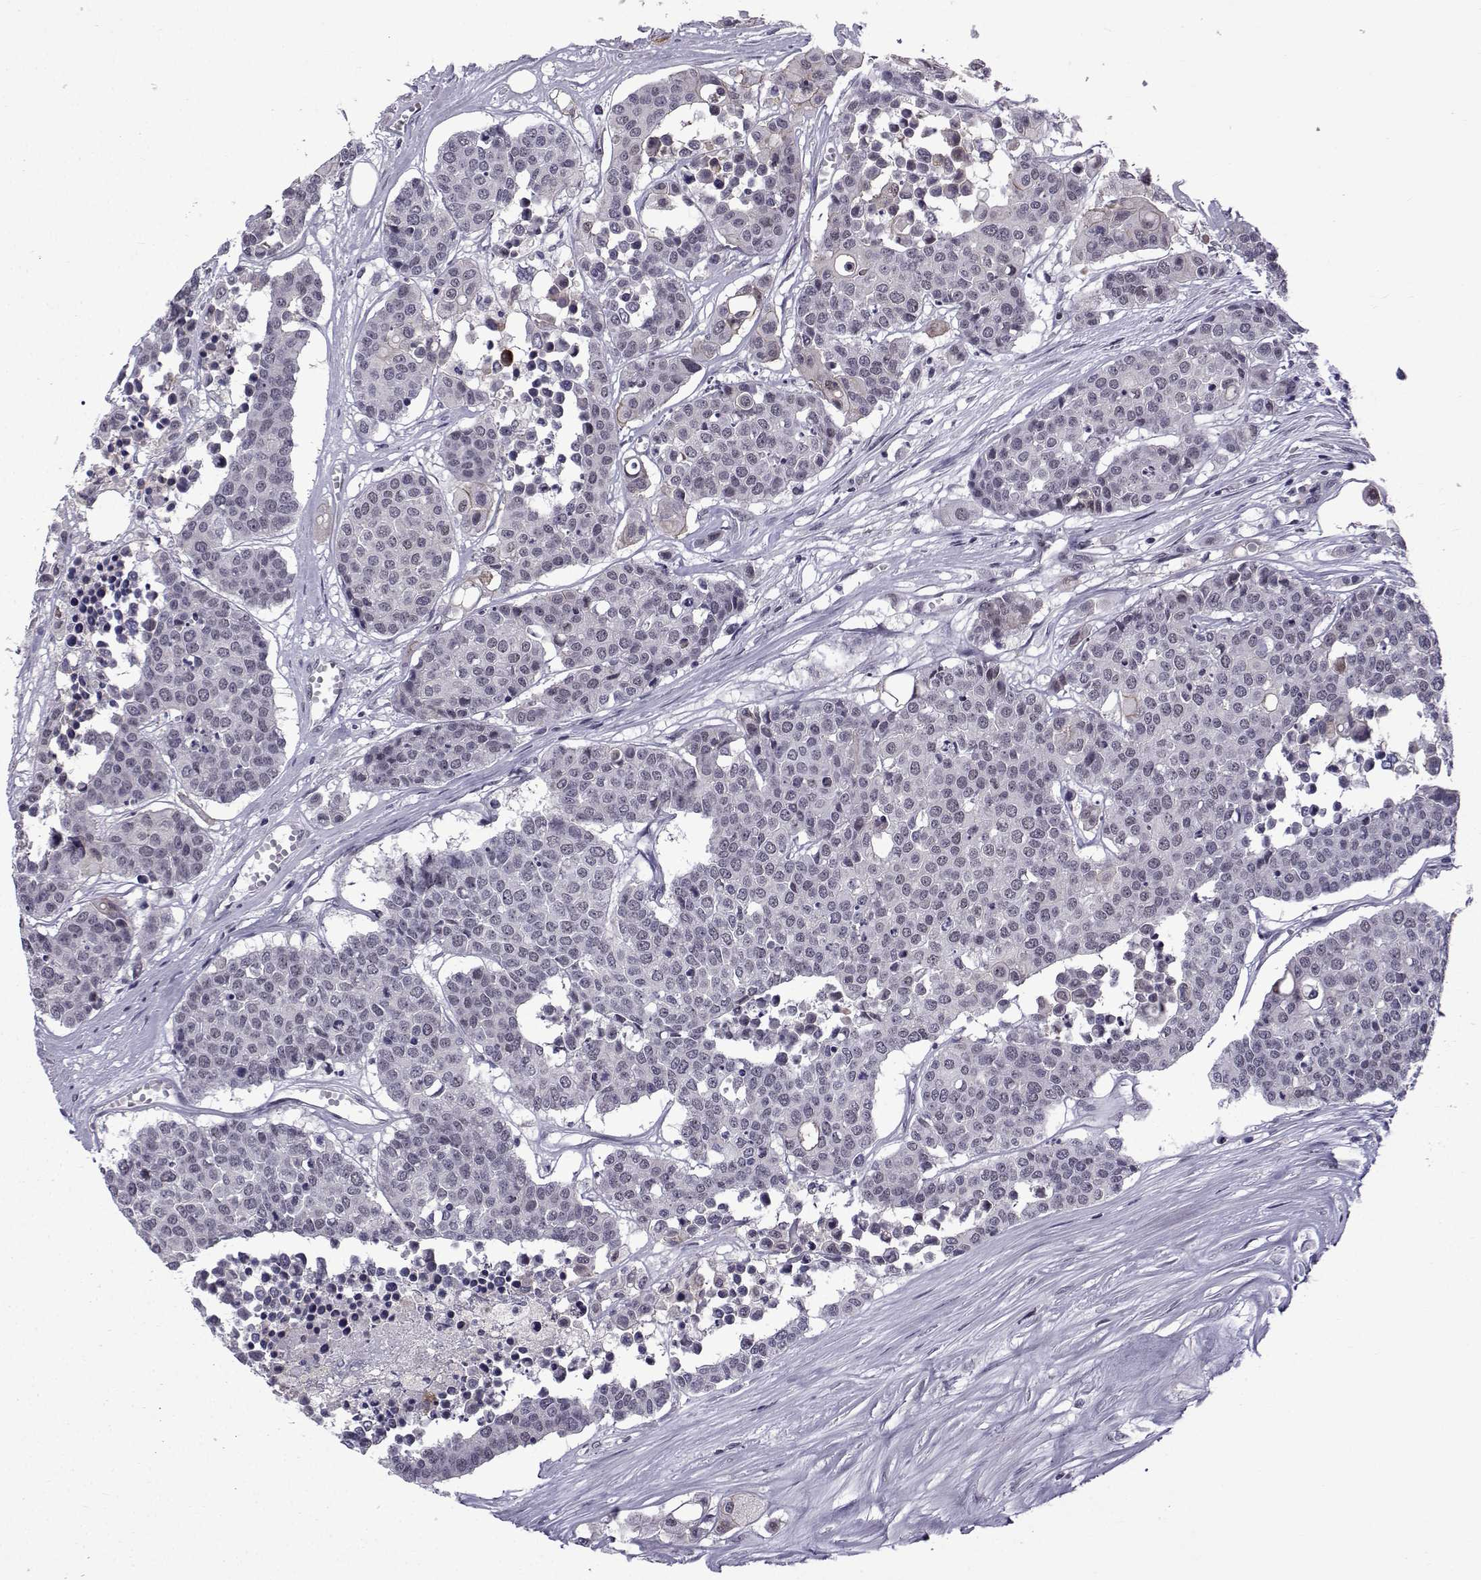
{"staining": {"intensity": "weak", "quantity": "<25%", "location": "cytoplasmic/membranous"}, "tissue": "carcinoid", "cell_type": "Tumor cells", "image_type": "cancer", "snomed": [{"axis": "morphology", "description": "Carcinoid, malignant, NOS"}, {"axis": "topography", "description": "Colon"}], "caption": "Immunohistochemical staining of carcinoid displays no significant staining in tumor cells. (Immunohistochemistry, brightfield microscopy, high magnification).", "gene": "RBM24", "patient": {"sex": "male", "age": 81}}